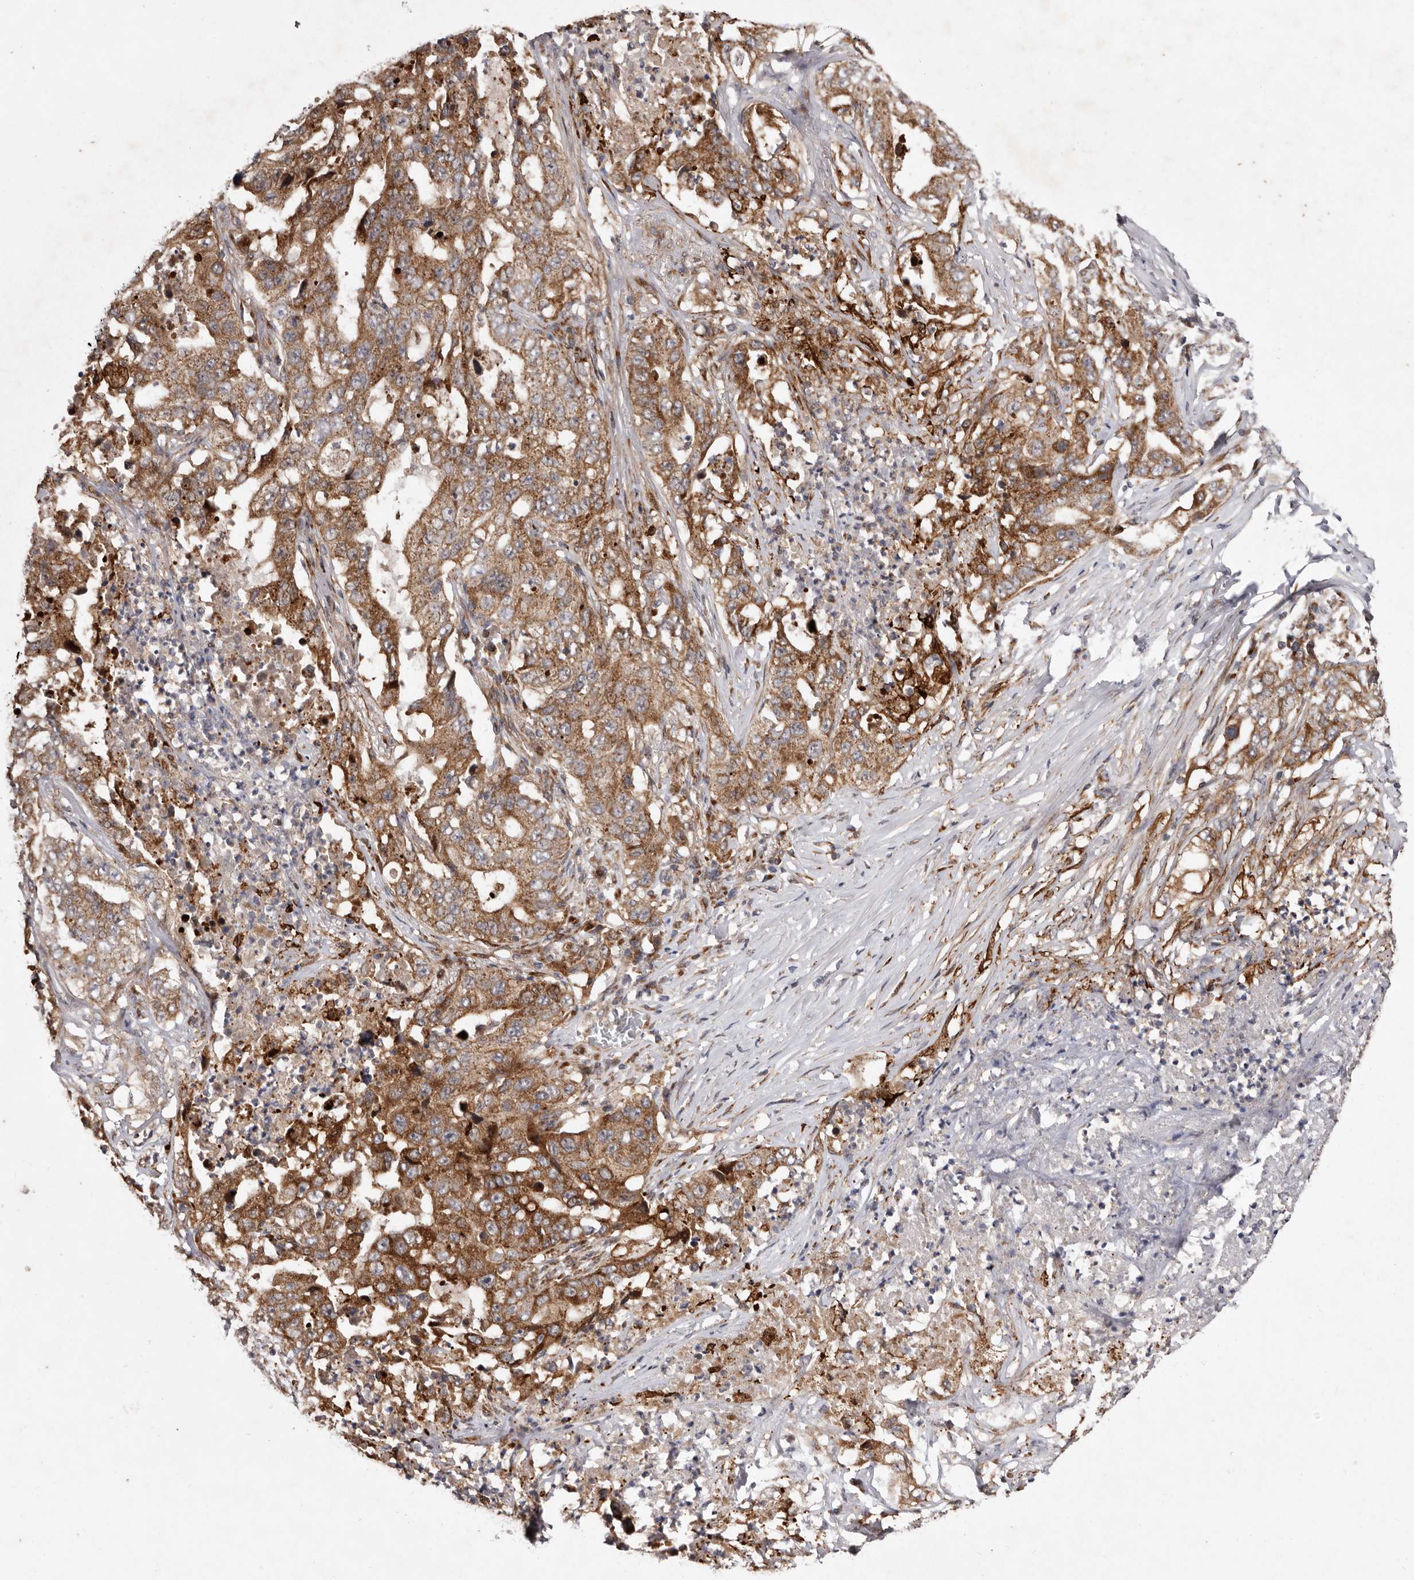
{"staining": {"intensity": "moderate", "quantity": ">75%", "location": "cytoplasmic/membranous"}, "tissue": "lung cancer", "cell_type": "Tumor cells", "image_type": "cancer", "snomed": [{"axis": "morphology", "description": "Adenocarcinoma, NOS"}, {"axis": "topography", "description": "Lung"}], "caption": "An immunohistochemistry micrograph of tumor tissue is shown. Protein staining in brown highlights moderate cytoplasmic/membranous positivity in lung adenocarcinoma within tumor cells.", "gene": "FLAD1", "patient": {"sex": "female", "age": 51}}